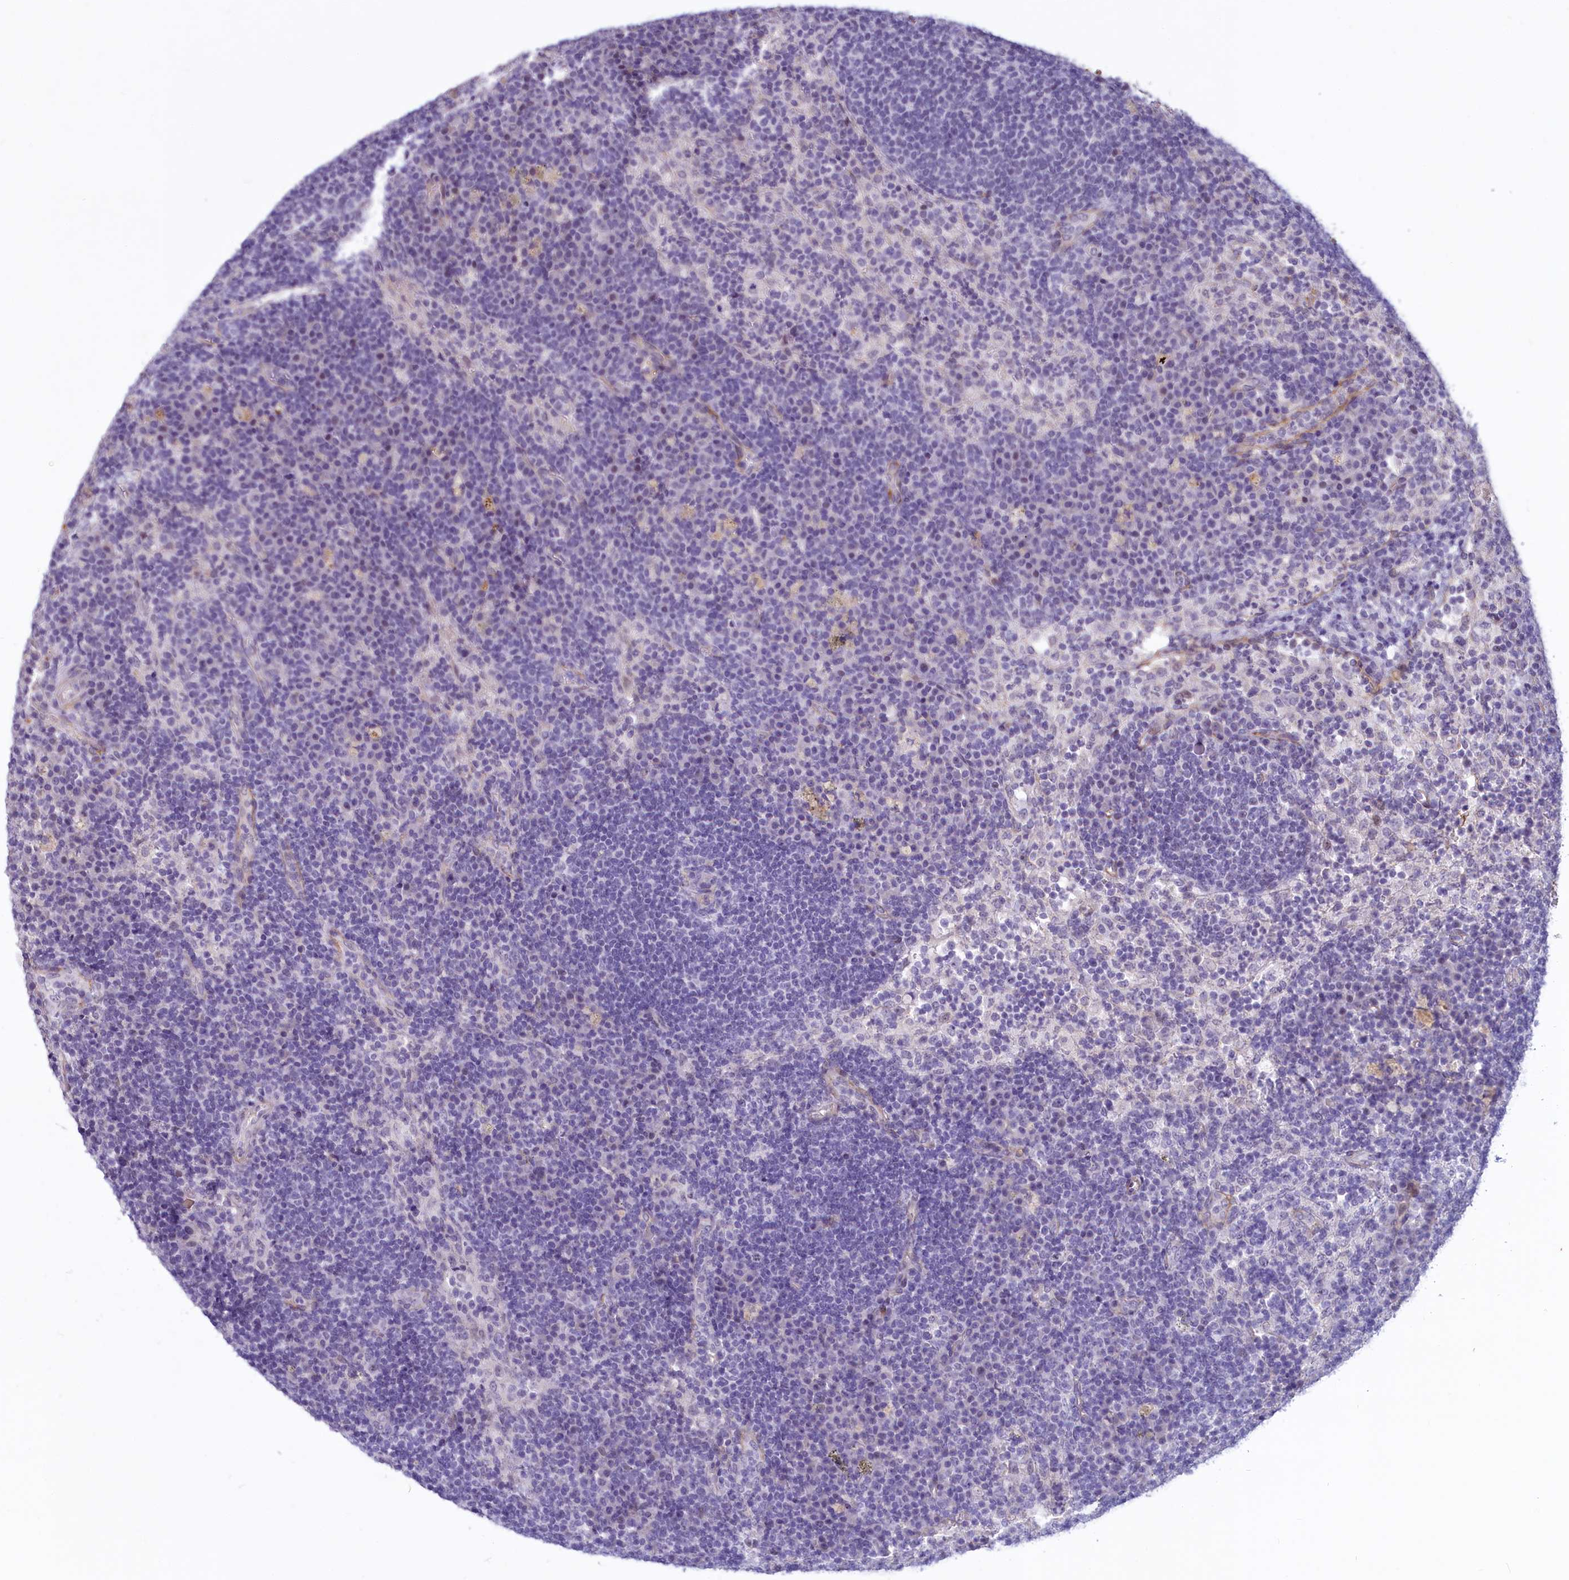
{"staining": {"intensity": "negative", "quantity": "none", "location": "none"}, "tissue": "lymph node", "cell_type": "Germinal center cells", "image_type": "normal", "snomed": [{"axis": "morphology", "description": "Normal tissue, NOS"}, {"axis": "topography", "description": "Lymph node"}], "caption": "High power microscopy photomicrograph of an immunohistochemistry (IHC) micrograph of unremarkable lymph node, revealing no significant staining in germinal center cells.", "gene": "PROCR", "patient": {"sex": "female", "age": 70}}